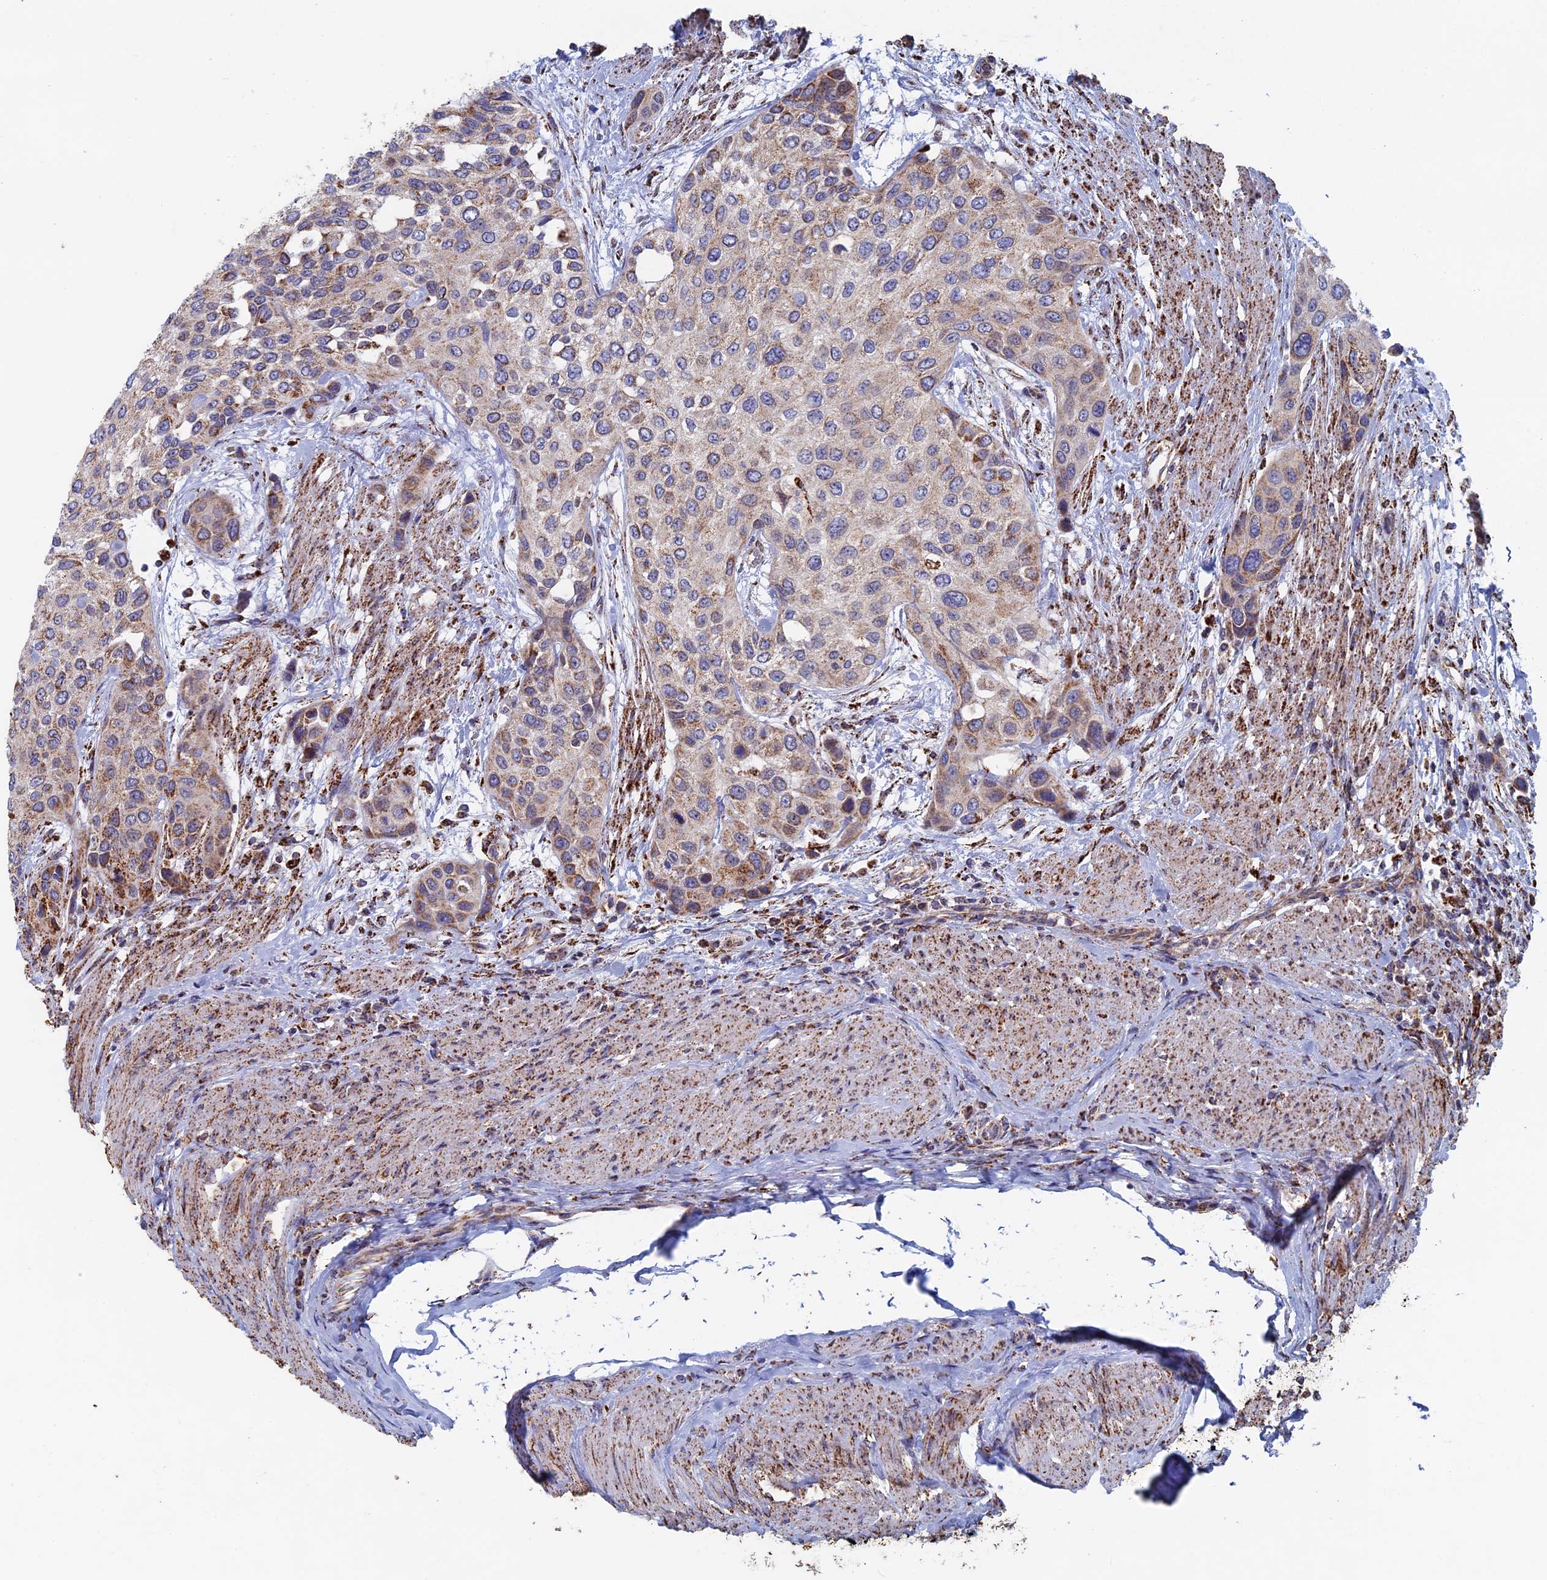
{"staining": {"intensity": "weak", "quantity": "25%-75%", "location": "cytoplasmic/membranous"}, "tissue": "urothelial cancer", "cell_type": "Tumor cells", "image_type": "cancer", "snomed": [{"axis": "morphology", "description": "Normal tissue, NOS"}, {"axis": "morphology", "description": "Urothelial carcinoma, High grade"}, {"axis": "topography", "description": "Vascular tissue"}, {"axis": "topography", "description": "Urinary bladder"}], "caption": "Human urothelial cancer stained for a protein (brown) reveals weak cytoplasmic/membranous positive staining in approximately 25%-75% of tumor cells.", "gene": "SEC24D", "patient": {"sex": "female", "age": 56}}